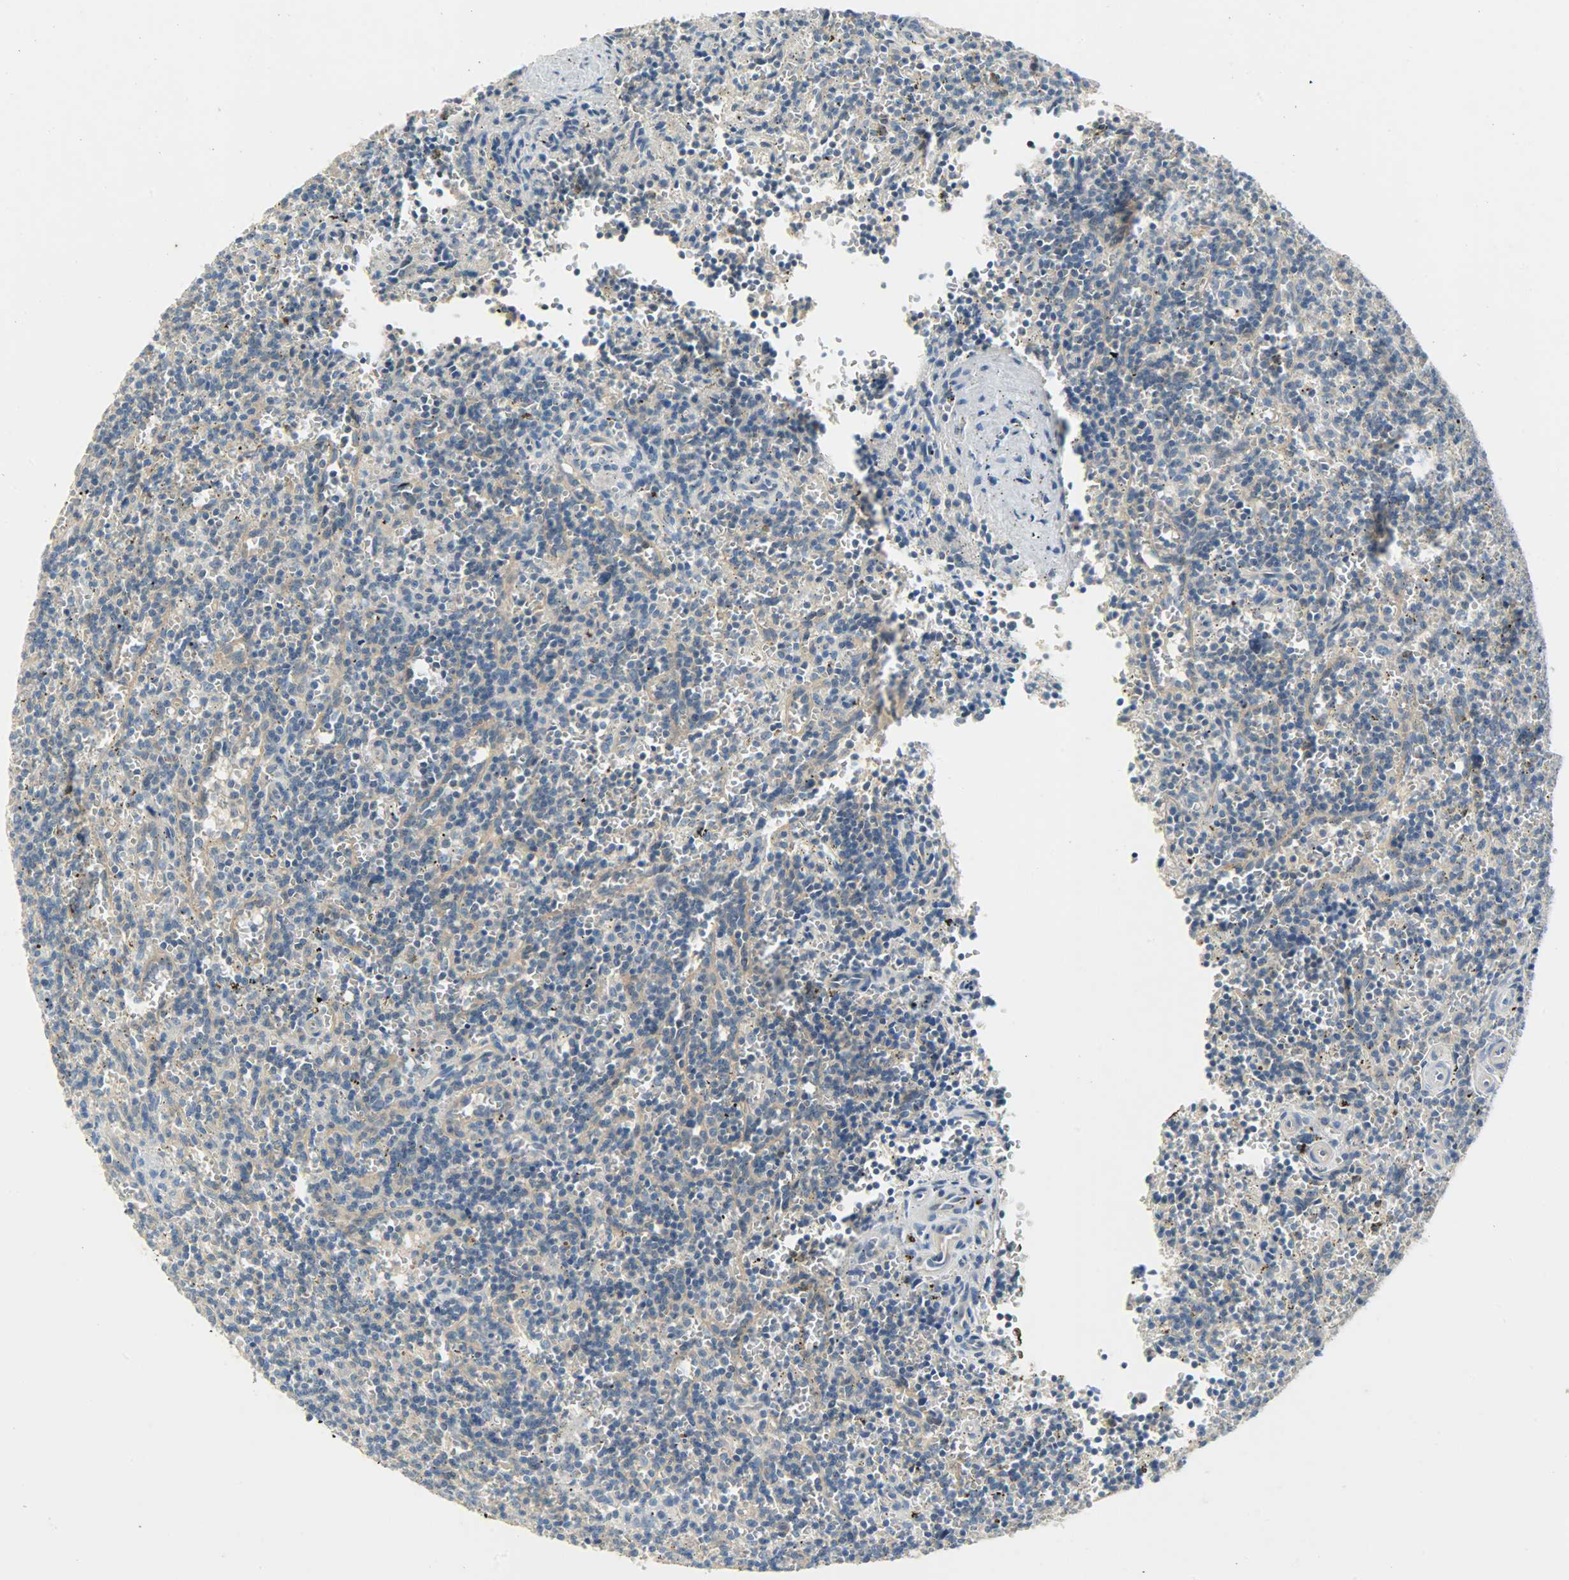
{"staining": {"intensity": "weak", "quantity": "25%-75%", "location": "cytoplasmic/membranous"}, "tissue": "lymphoma", "cell_type": "Tumor cells", "image_type": "cancer", "snomed": [{"axis": "morphology", "description": "Malignant lymphoma, non-Hodgkin's type, Low grade"}, {"axis": "topography", "description": "Spleen"}], "caption": "High-power microscopy captured an immunohistochemistry (IHC) image of lymphoma, revealing weak cytoplasmic/membranous expression in about 25%-75% of tumor cells.", "gene": "DSG2", "patient": {"sex": "male", "age": 73}}